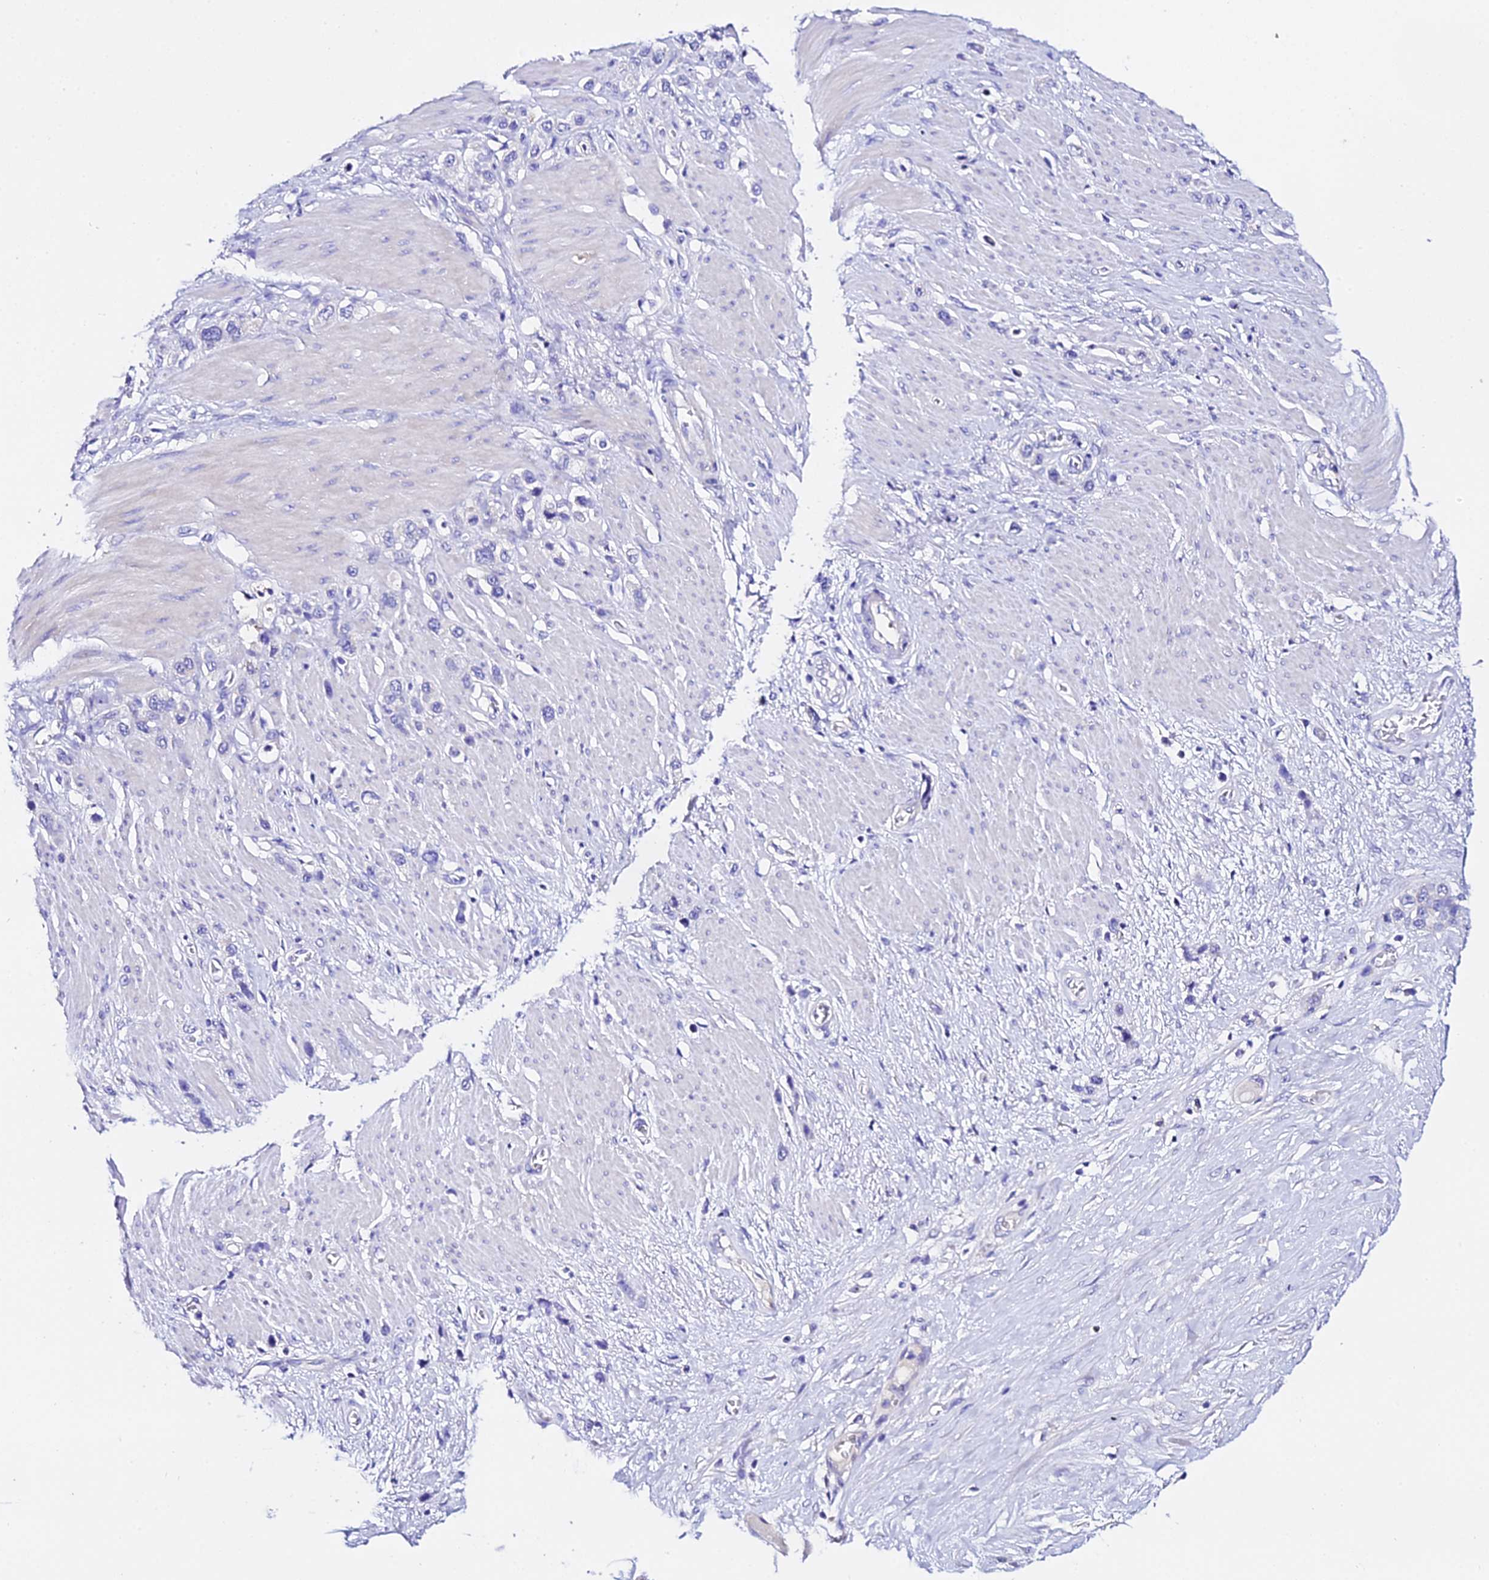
{"staining": {"intensity": "negative", "quantity": "none", "location": "none"}, "tissue": "stomach cancer", "cell_type": "Tumor cells", "image_type": "cancer", "snomed": [{"axis": "morphology", "description": "Adenocarcinoma, NOS"}, {"axis": "morphology", "description": "Adenocarcinoma, High grade"}, {"axis": "topography", "description": "Stomach, upper"}, {"axis": "topography", "description": "Stomach, lower"}], "caption": "This is a histopathology image of immunohistochemistry (IHC) staining of stomach cancer (adenocarcinoma (high-grade)), which shows no staining in tumor cells.", "gene": "TMEM117", "patient": {"sex": "female", "age": 65}}